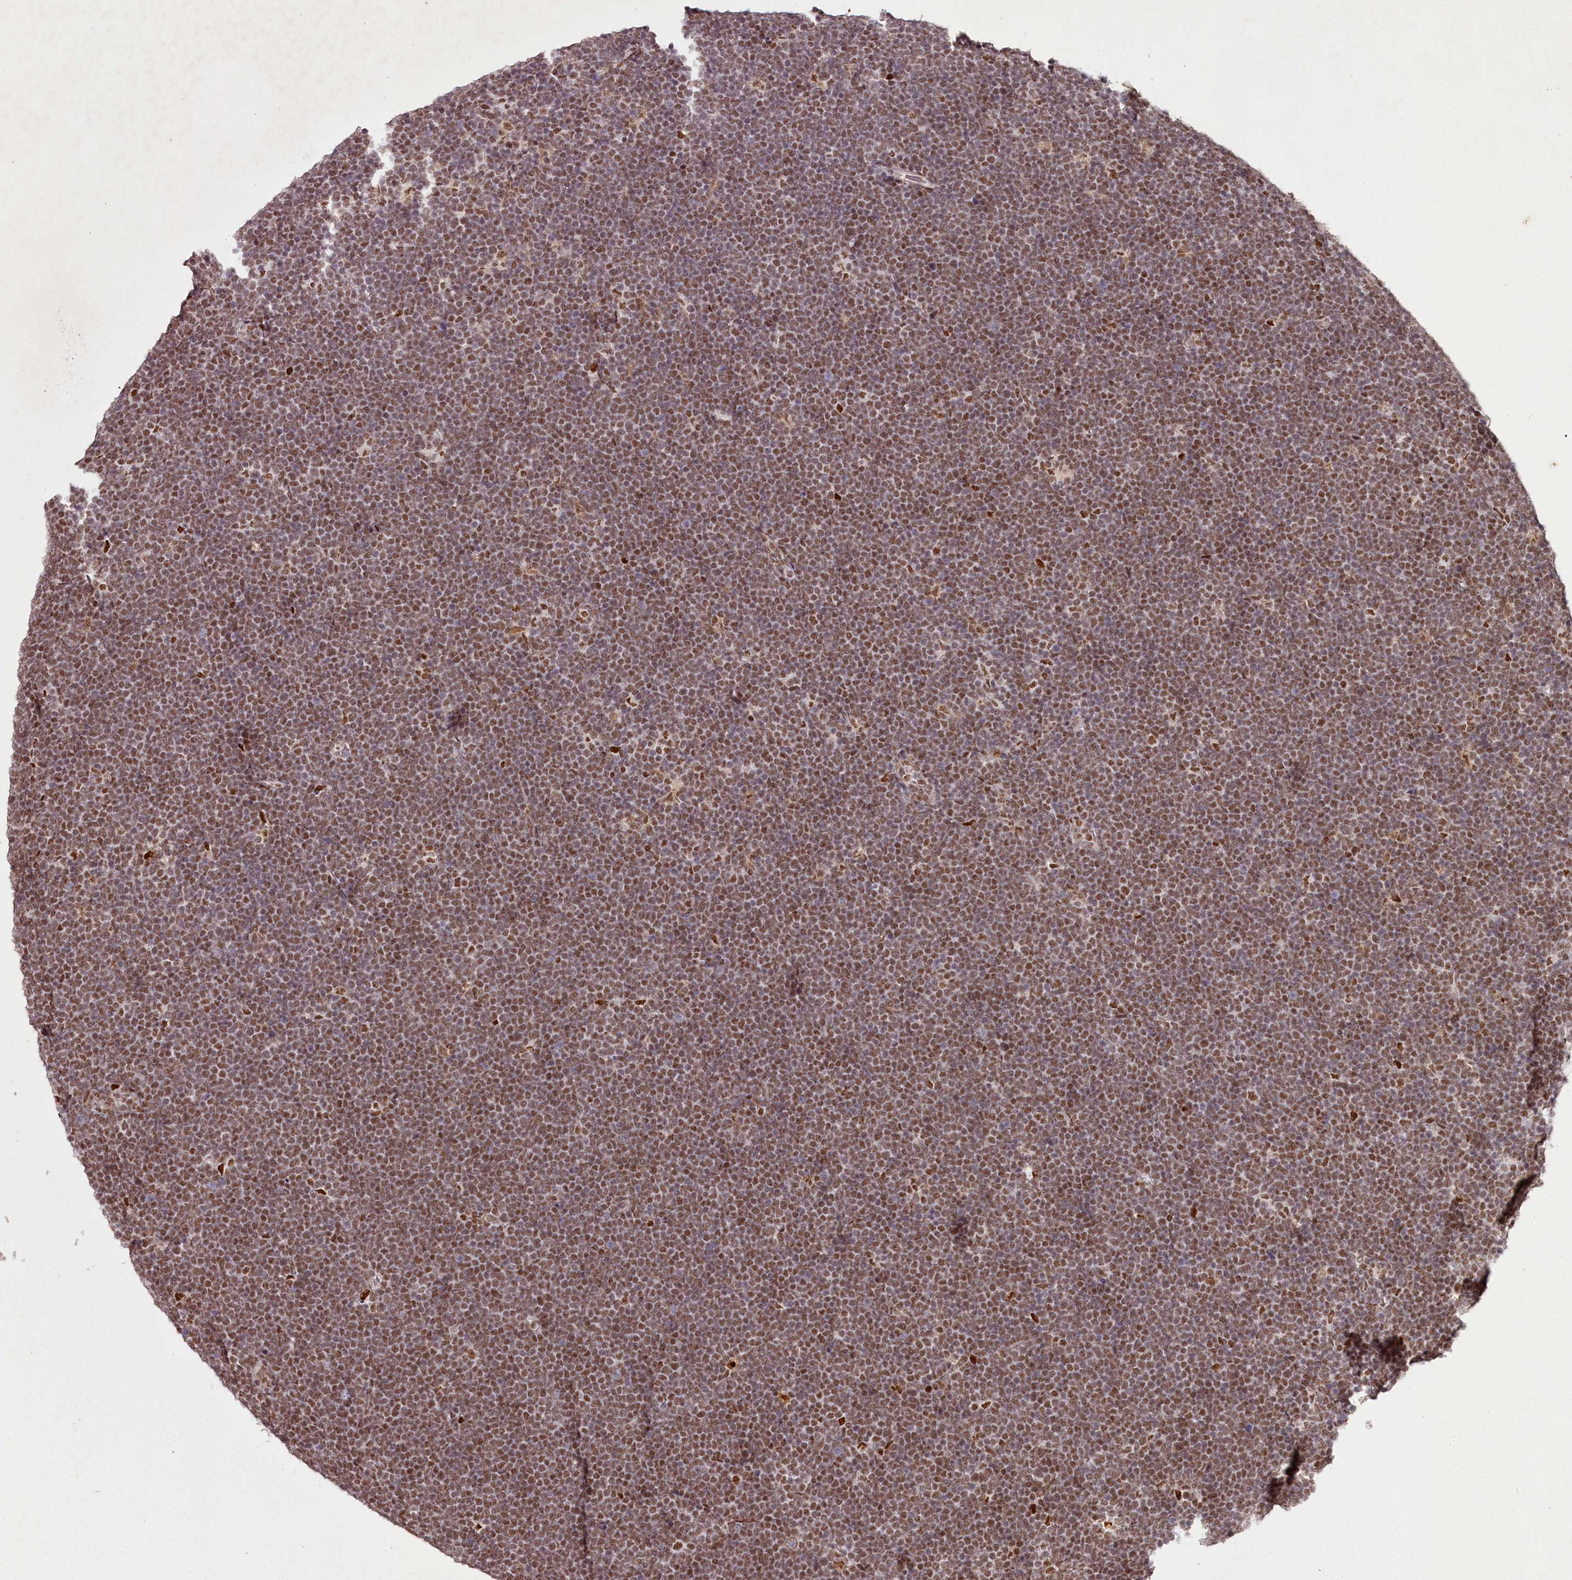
{"staining": {"intensity": "moderate", "quantity": ">75%", "location": "nuclear"}, "tissue": "lymphoma", "cell_type": "Tumor cells", "image_type": "cancer", "snomed": [{"axis": "morphology", "description": "Malignant lymphoma, non-Hodgkin's type, High grade"}, {"axis": "topography", "description": "Lymph node"}], "caption": "Approximately >75% of tumor cells in malignant lymphoma, non-Hodgkin's type (high-grade) show moderate nuclear protein expression as visualized by brown immunohistochemical staining.", "gene": "PSPC1", "patient": {"sex": "male", "age": 13}}